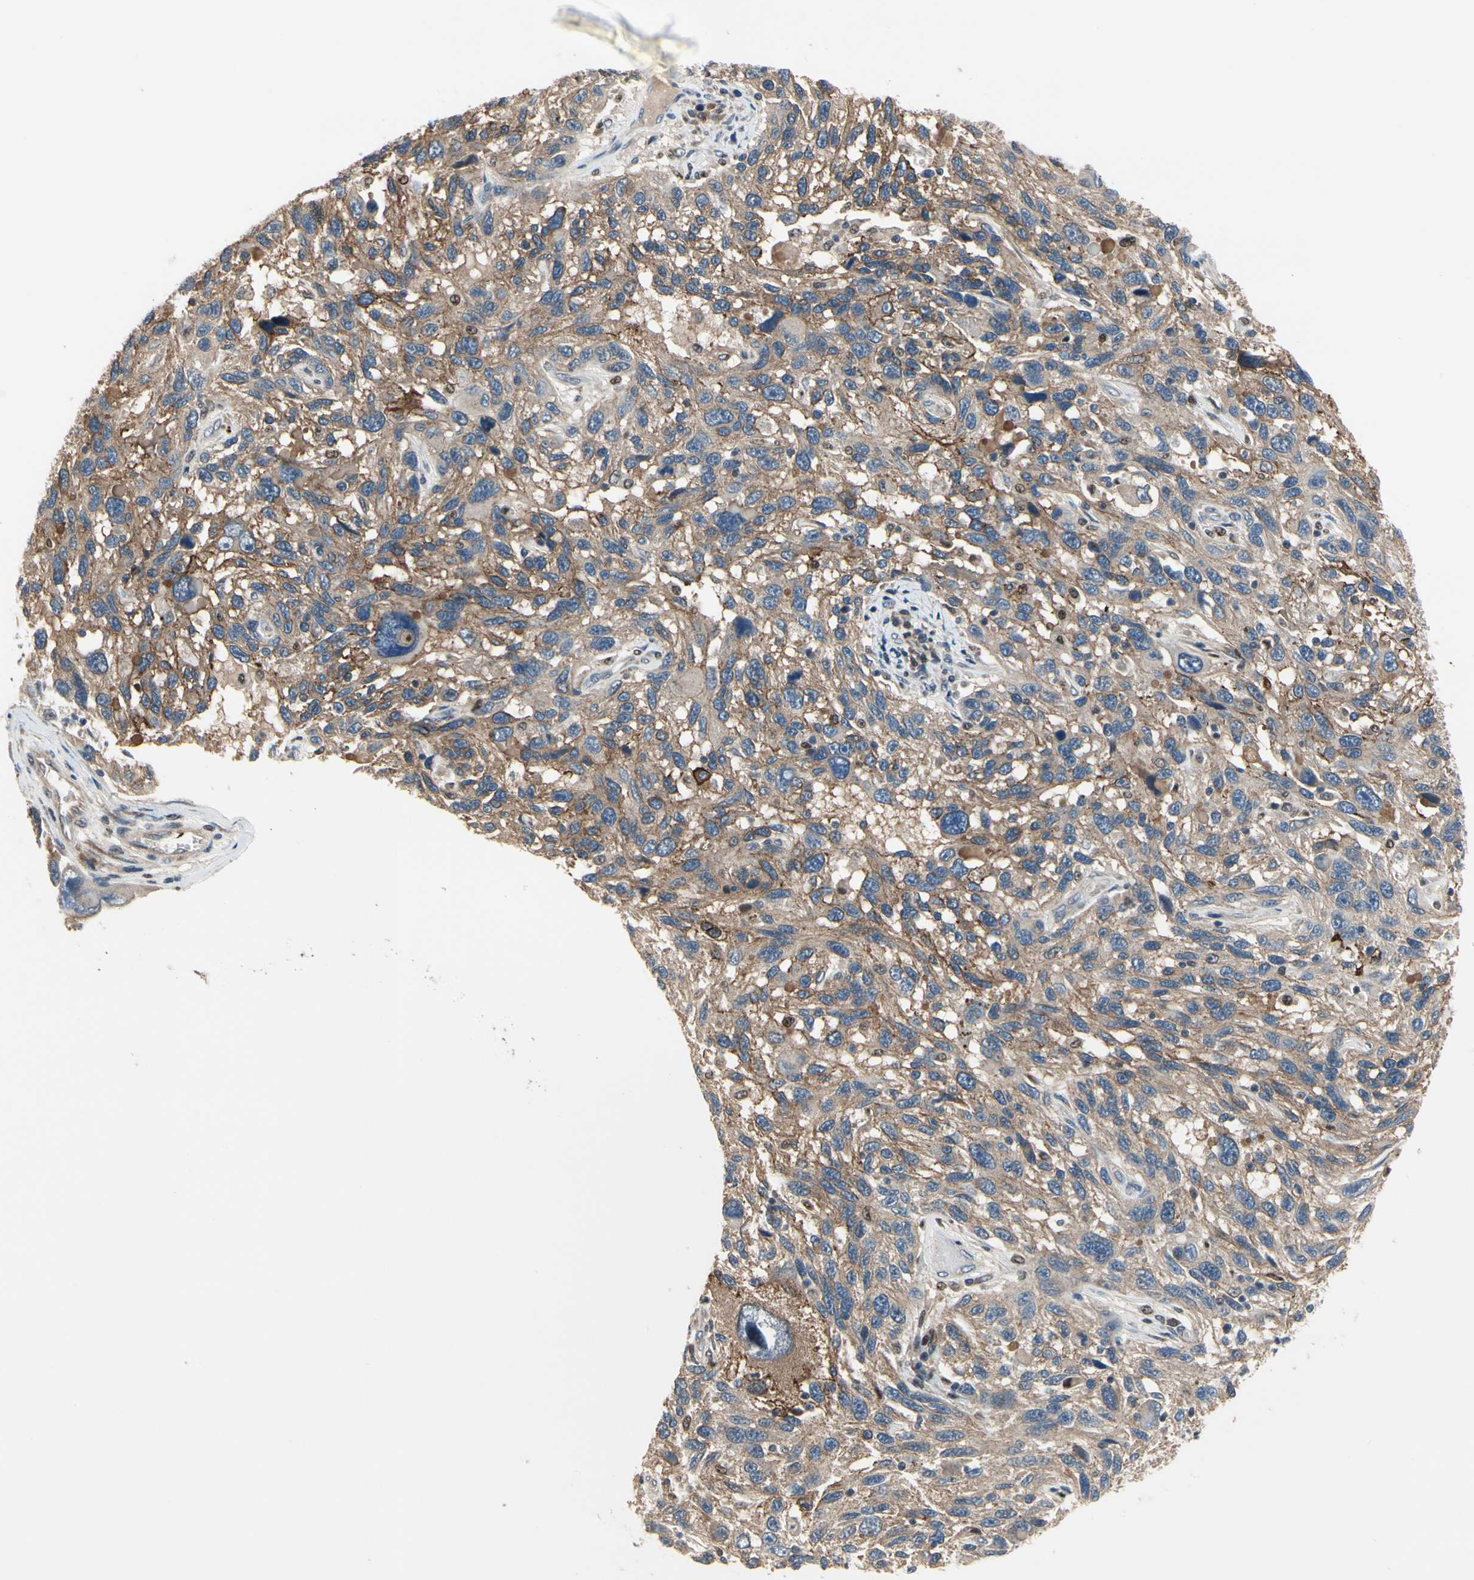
{"staining": {"intensity": "moderate", "quantity": "25%-75%", "location": "cytoplasmic/membranous"}, "tissue": "melanoma", "cell_type": "Tumor cells", "image_type": "cancer", "snomed": [{"axis": "morphology", "description": "Malignant melanoma, NOS"}, {"axis": "topography", "description": "Skin"}], "caption": "Malignant melanoma stained for a protein (brown) exhibits moderate cytoplasmic/membranous positive positivity in approximately 25%-75% of tumor cells.", "gene": "CGREF1", "patient": {"sex": "male", "age": 53}}